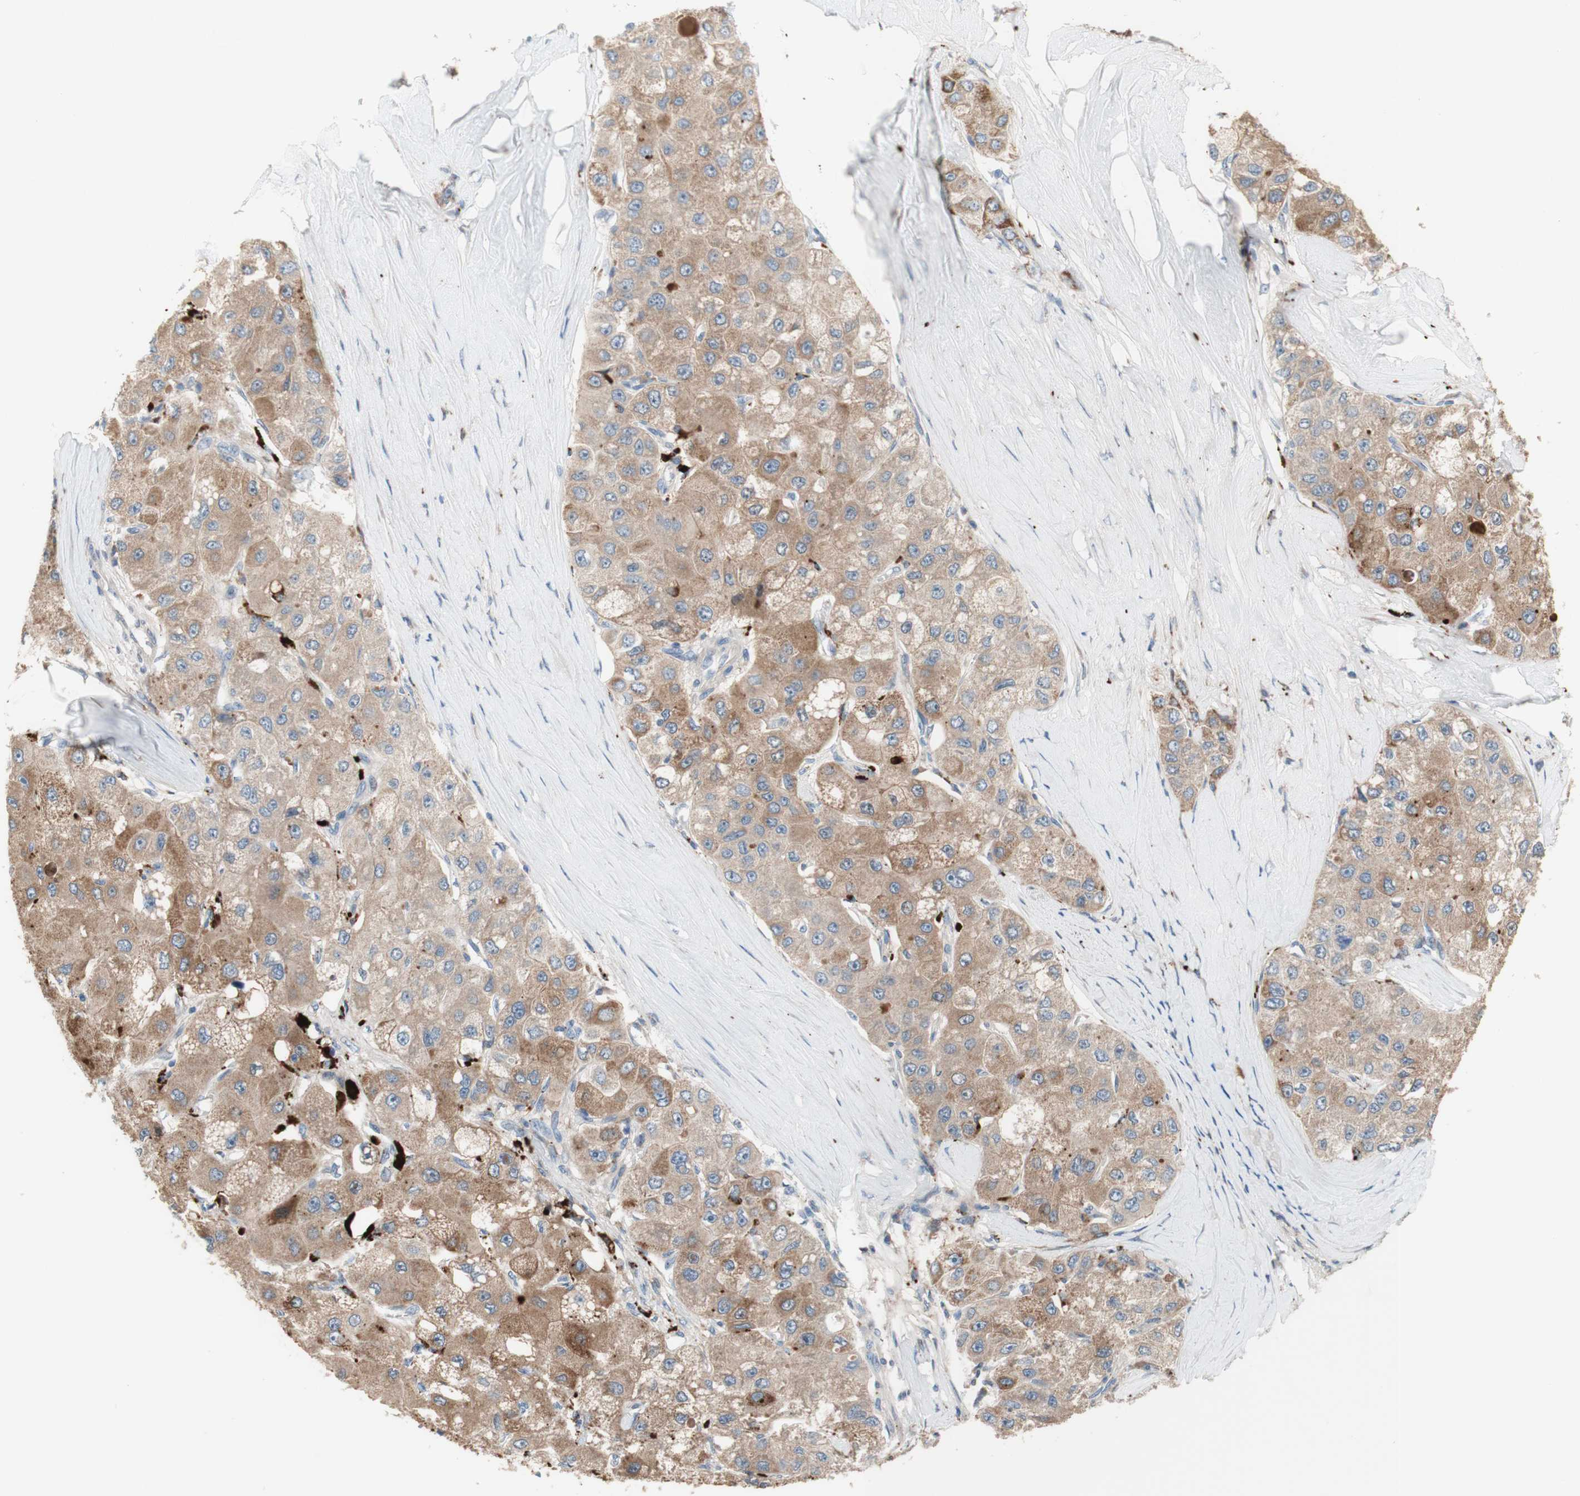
{"staining": {"intensity": "moderate", "quantity": ">75%", "location": "cytoplasmic/membranous"}, "tissue": "liver cancer", "cell_type": "Tumor cells", "image_type": "cancer", "snomed": [{"axis": "morphology", "description": "Carcinoma, Hepatocellular, NOS"}, {"axis": "topography", "description": "Liver"}], "caption": "Liver hepatocellular carcinoma stained with immunohistochemistry displays moderate cytoplasmic/membranous expression in about >75% of tumor cells.", "gene": "PTPN21", "patient": {"sex": "male", "age": 80}}